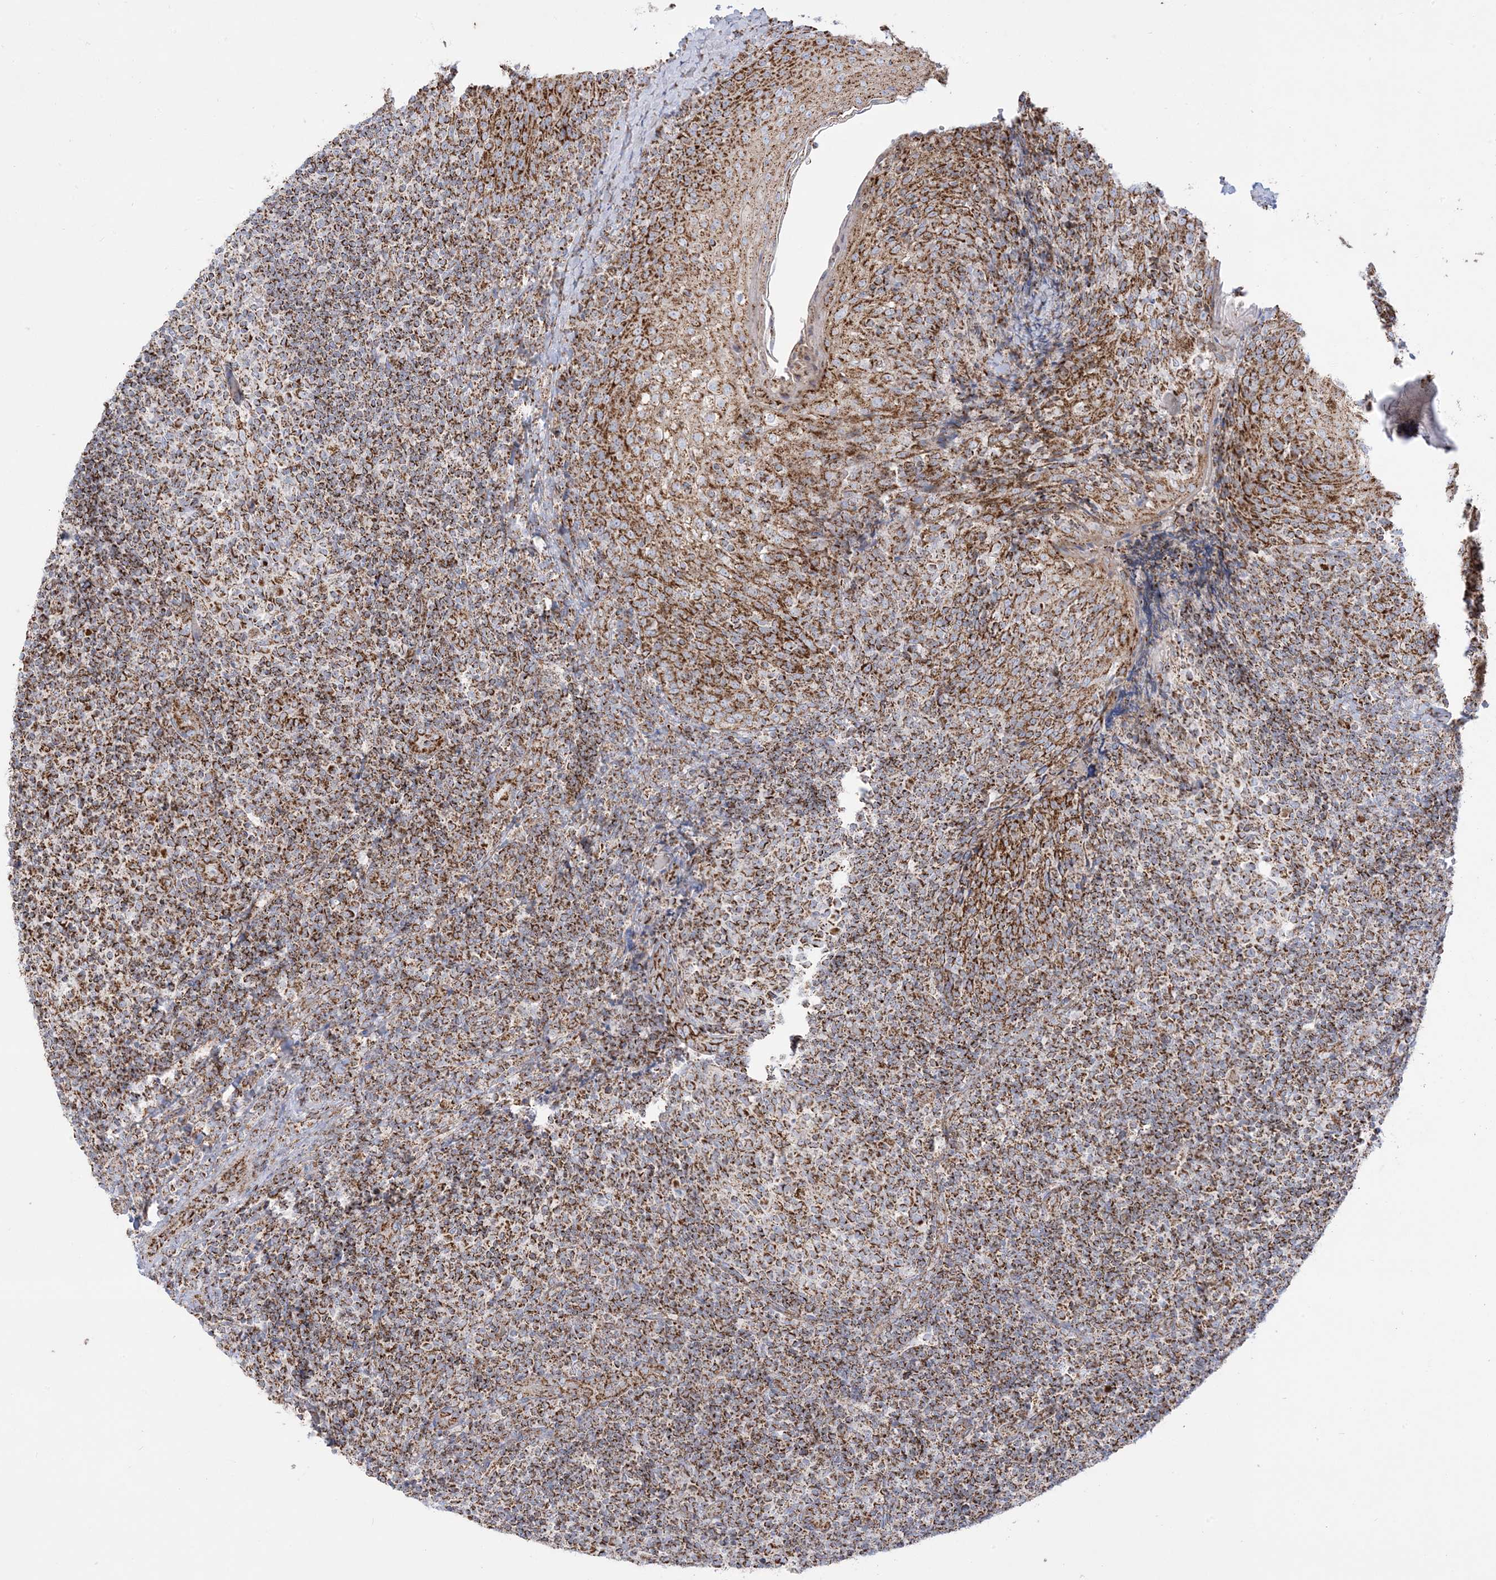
{"staining": {"intensity": "moderate", "quantity": ">75%", "location": "cytoplasmic/membranous"}, "tissue": "tonsil", "cell_type": "Germinal center cells", "image_type": "normal", "snomed": [{"axis": "morphology", "description": "Normal tissue, NOS"}, {"axis": "topography", "description": "Tonsil"}], "caption": "Tonsil stained for a protein reveals moderate cytoplasmic/membranous positivity in germinal center cells.", "gene": "MRPS36", "patient": {"sex": "female", "age": 19}}